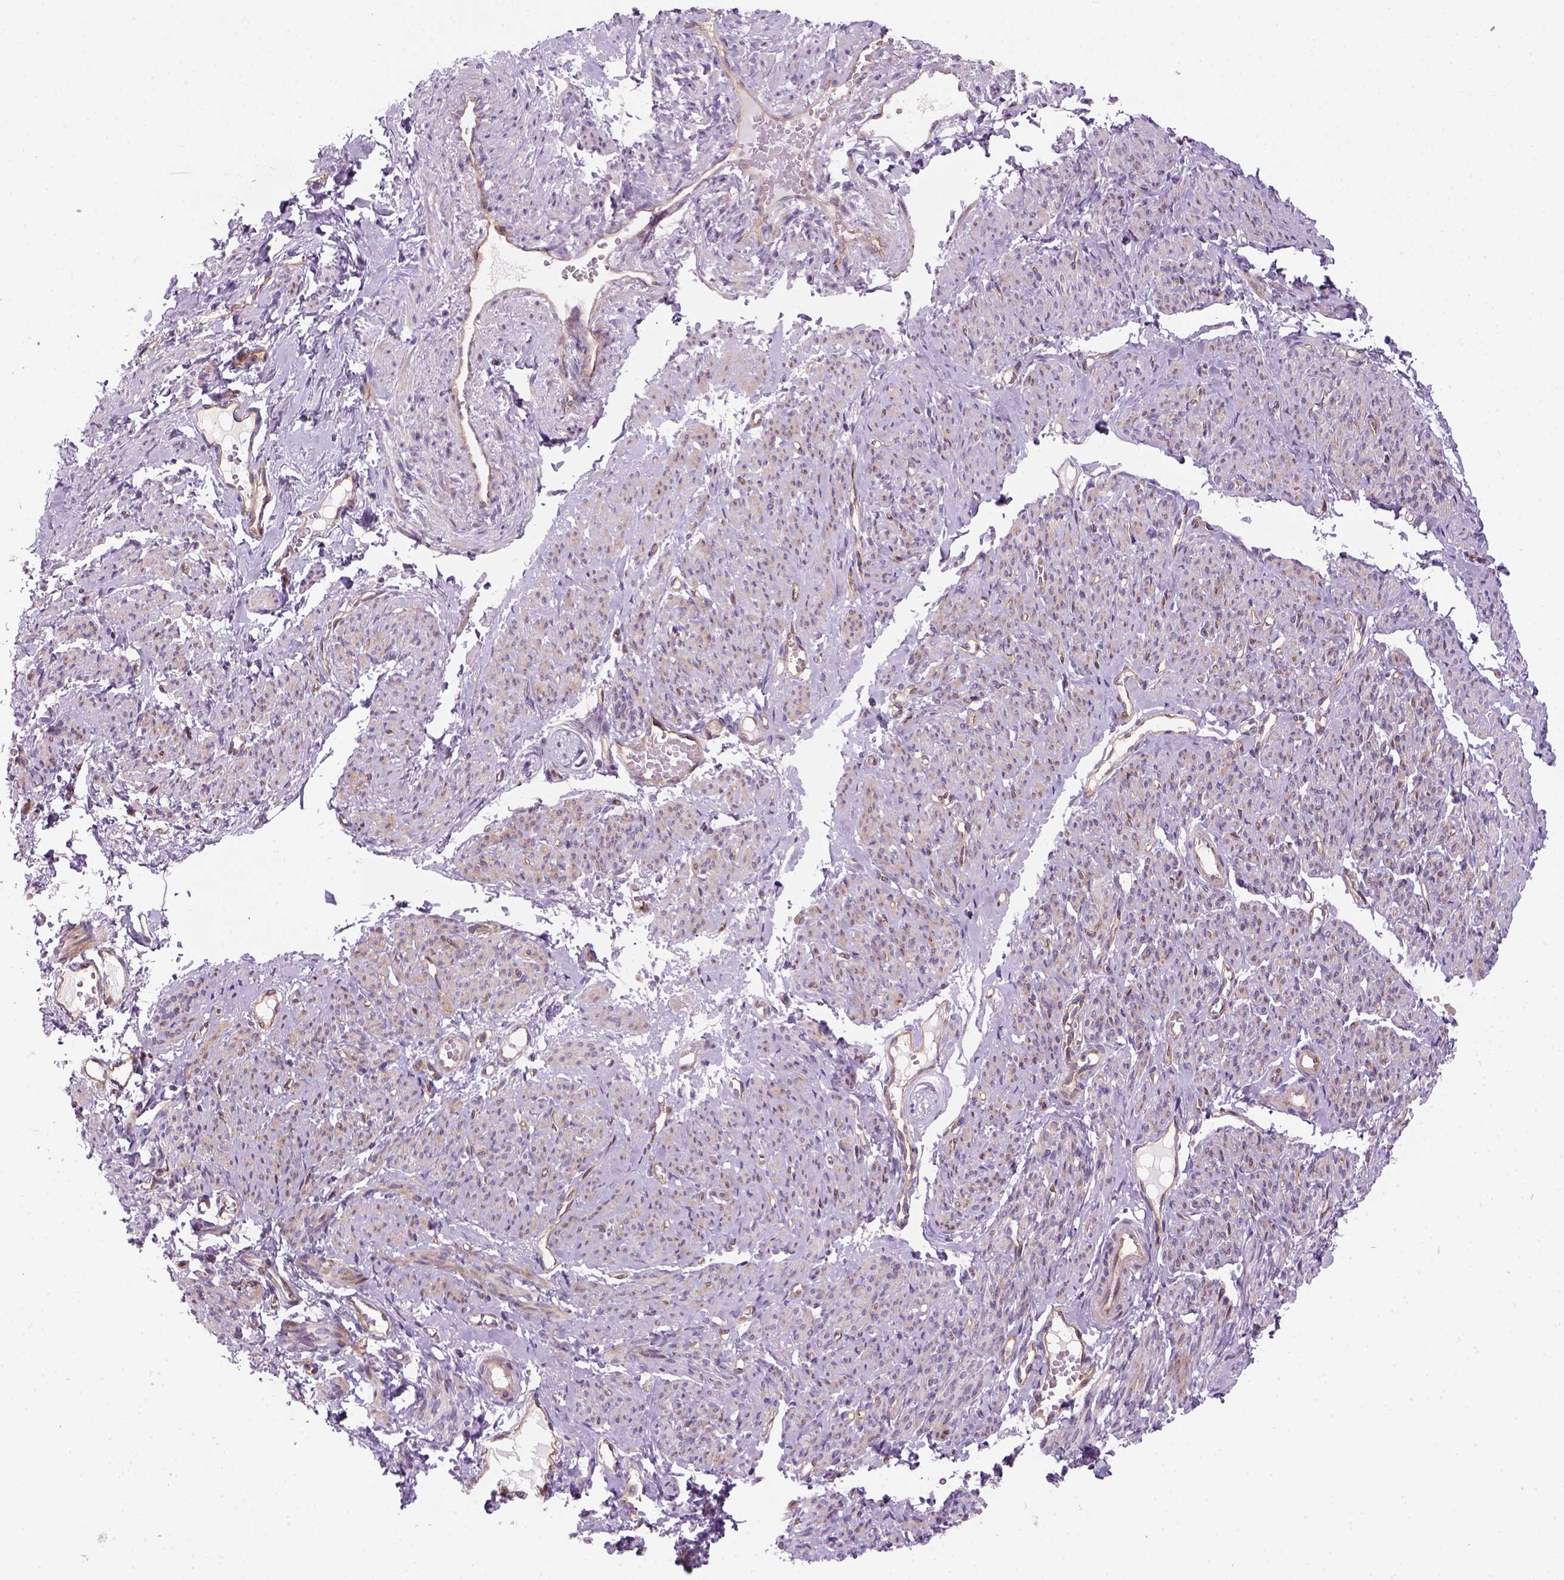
{"staining": {"intensity": "weak", "quantity": ">75%", "location": "cytoplasmic/membranous"}, "tissue": "smooth muscle", "cell_type": "Smooth muscle cells", "image_type": "normal", "snomed": [{"axis": "morphology", "description": "Normal tissue, NOS"}, {"axis": "topography", "description": "Smooth muscle"}], "caption": "Immunohistochemistry (IHC) micrograph of normal smooth muscle: smooth muscle stained using IHC demonstrates low levels of weak protein expression localized specifically in the cytoplasmic/membranous of smooth muscle cells, appearing as a cytoplasmic/membranous brown color.", "gene": "VSTM5", "patient": {"sex": "female", "age": 65}}